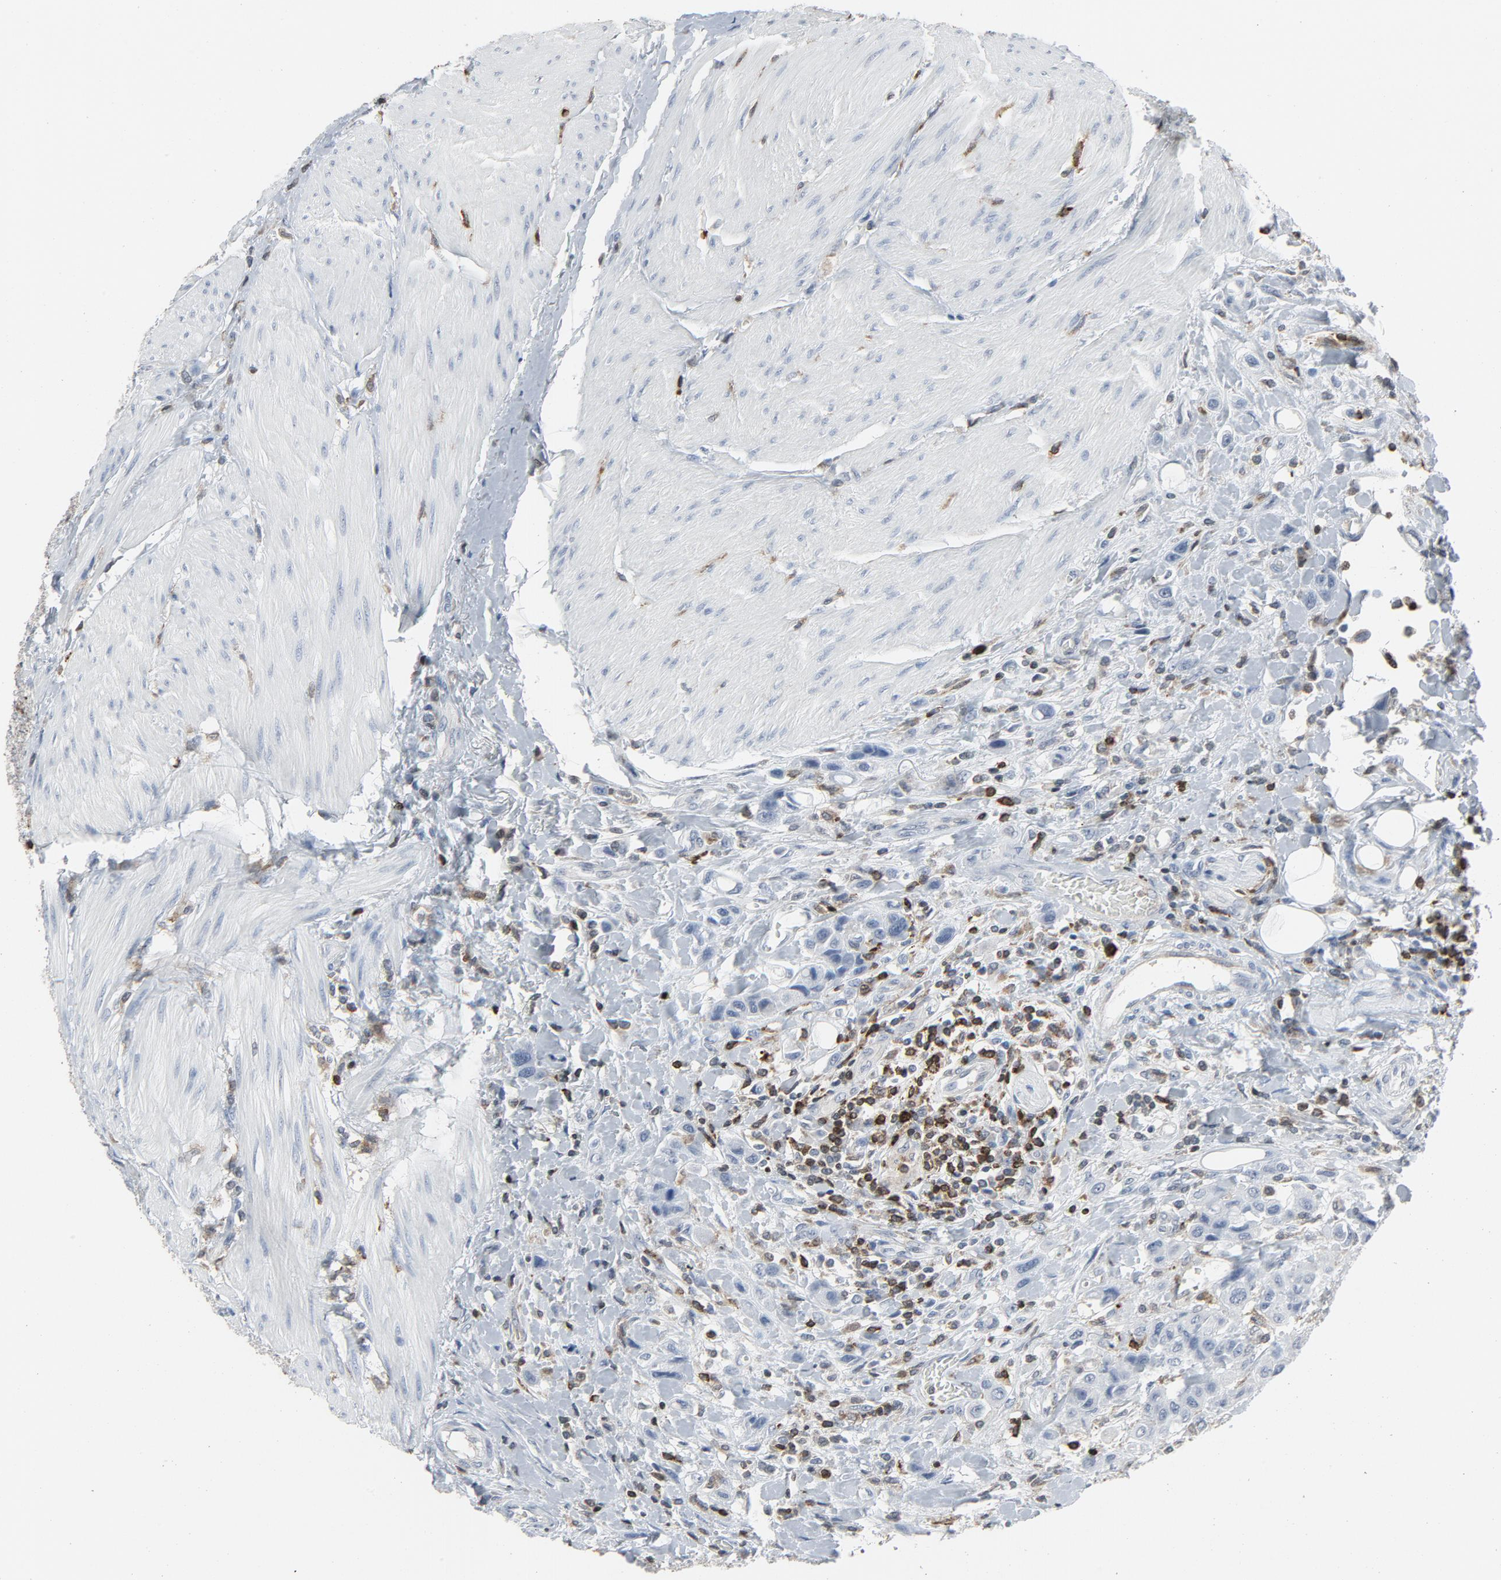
{"staining": {"intensity": "negative", "quantity": "none", "location": "none"}, "tissue": "urothelial cancer", "cell_type": "Tumor cells", "image_type": "cancer", "snomed": [{"axis": "morphology", "description": "Urothelial carcinoma, High grade"}, {"axis": "topography", "description": "Urinary bladder"}], "caption": "A high-resolution histopathology image shows immunohistochemistry (IHC) staining of urothelial cancer, which reveals no significant positivity in tumor cells.", "gene": "LCP2", "patient": {"sex": "male", "age": 50}}